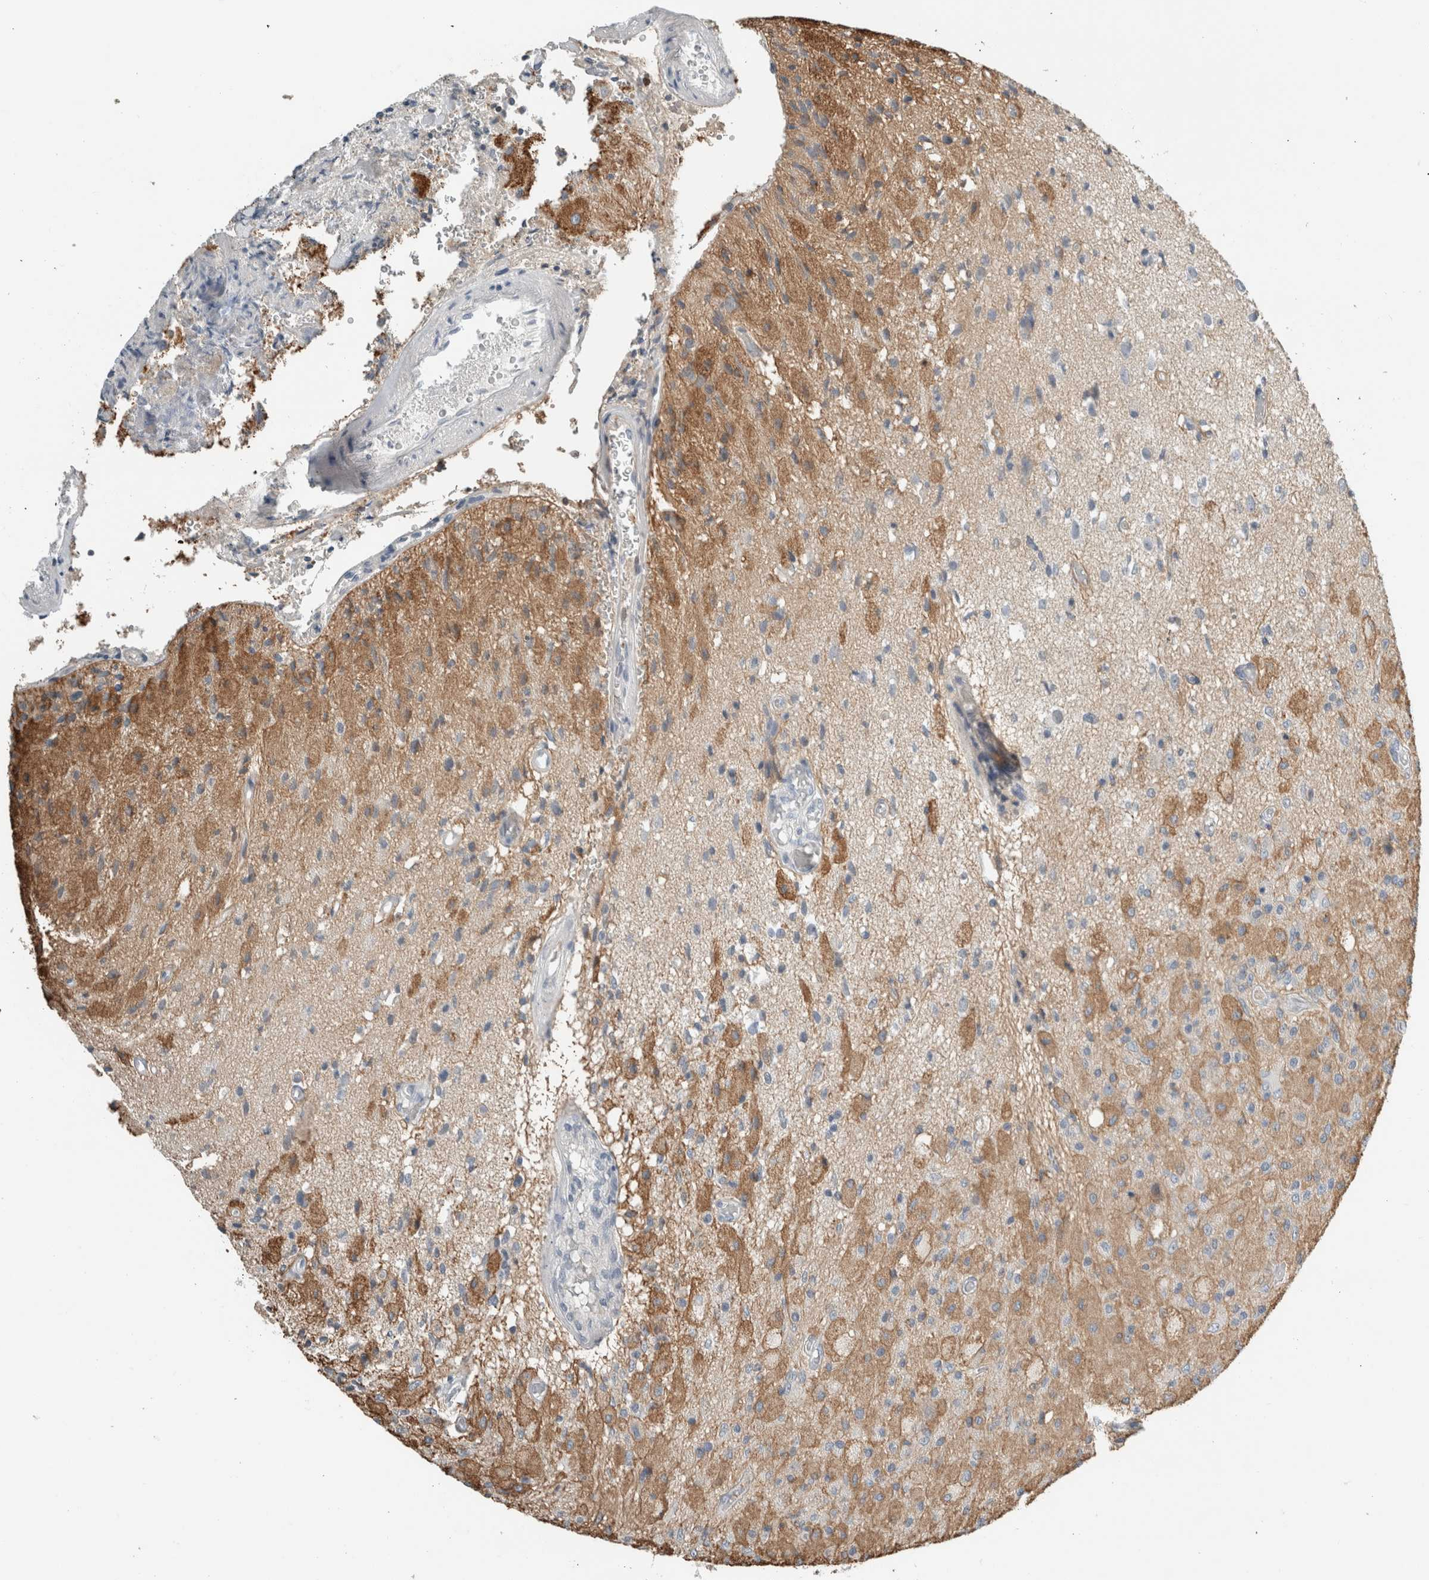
{"staining": {"intensity": "moderate", "quantity": "25%-75%", "location": "cytoplasmic/membranous"}, "tissue": "glioma", "cell_type": "Tumor cells", "image_type": "cancer", "snomed": [{"axis": "morphology", "description": "Normal tissue, NOS"}, {"axis": "morphology", "description": "Glioma, malignant, High grade"}, {"axis": "topography", "description": "Cerebral cortex"}], "caption": "High-grade glioma (malignant) was stained to show a protein in brown. There is medium levels of moderate cytoplasmic/membranous expression in about 25%-75% of tumor cells. The staining was performed using DAB to visualize the protein expression in brown, while the nuclei were stained in blue with hematoxylin (Magnification: 20x).", "gene": "ERCC6L2", "patient": {"sex": "male", "age": 77}}